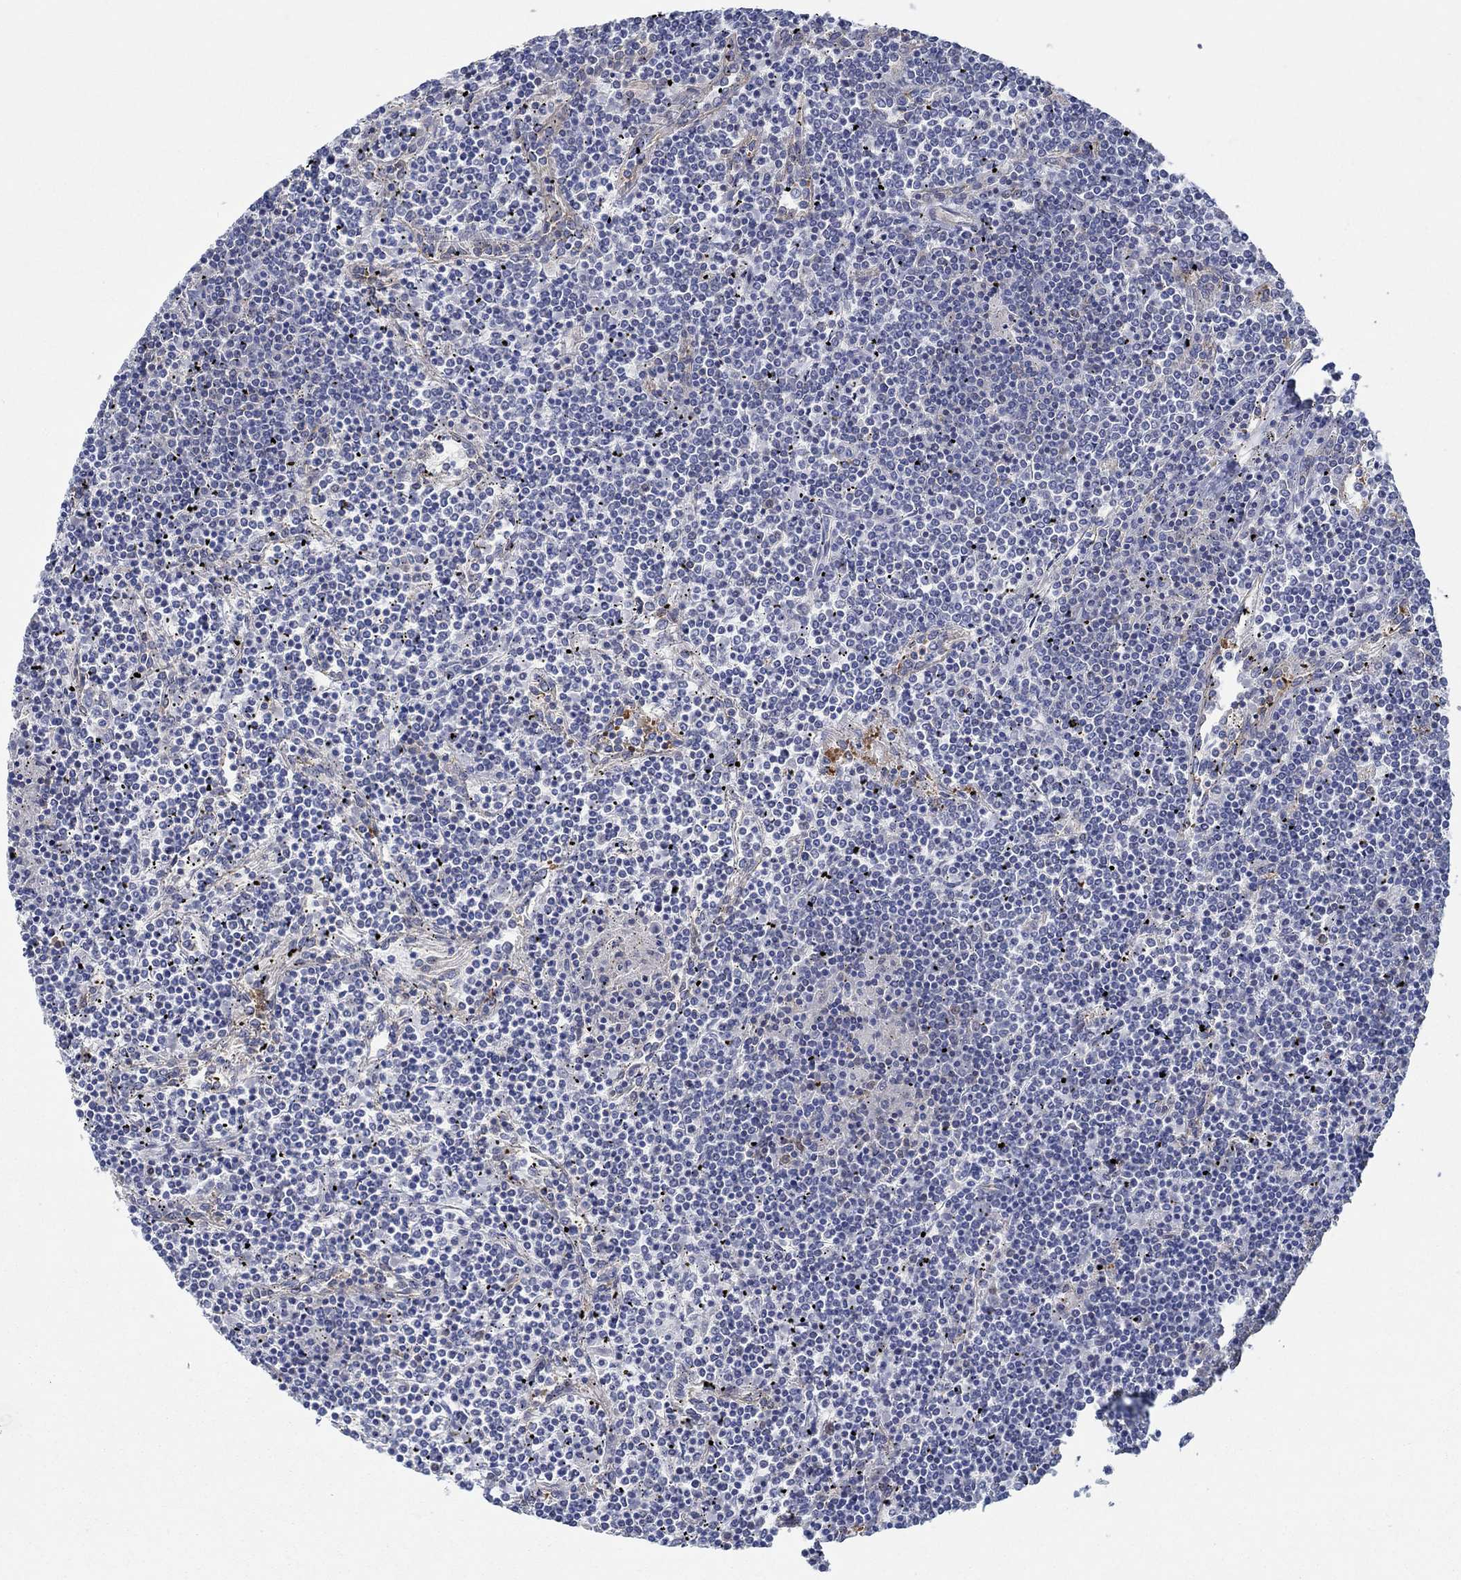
{"staining": {"intensity": "negative", "quantity": "none", "location": "none"}, "tissue": "lymphoma", "cell_type": "Tumor cells", "image_type": "cancer", "snomed": [{"axis": "morphology", "description": "Malignant lymphoma, non-Hodgkin's type, Low grade"}, {"axis": "topography", "description": "Spleen"}], "caption": "The immunohistochemistry (IHC) histopathology image has no significant positivity in tumor cells of lymphoma tissue.", "gene": "SPAG9", "patient": {"sex": "female", "age": 19}}